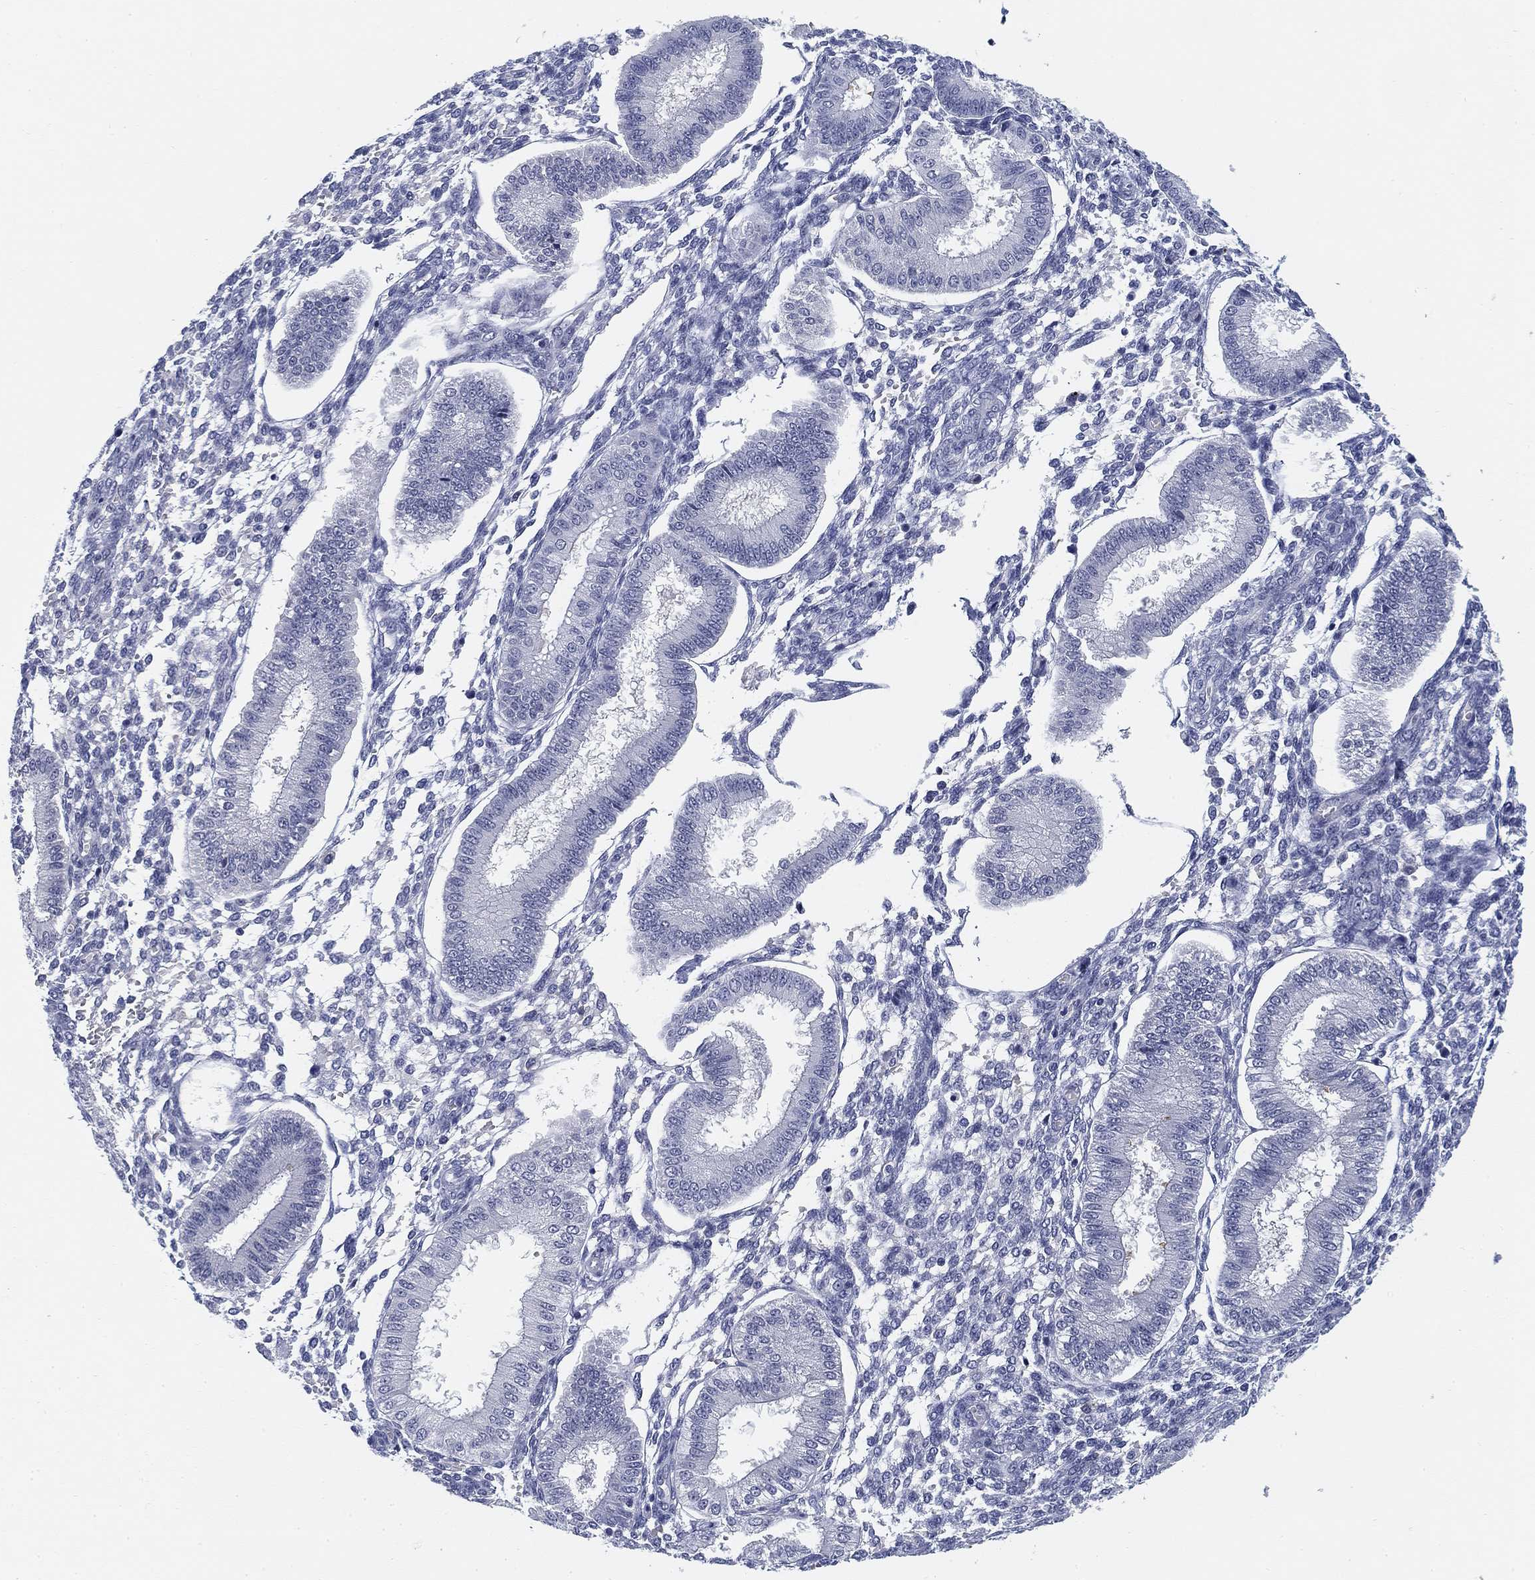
{"staining": {"intensity": "negative", "quantity": "none", "location": "none"}, "tissue": "endometrium", "cell_type": "Cells in endometrial stroma", "image_type": "normal", "snomed": [{"axis": "morphology", "description": "Normal tissue, NOS"}, {"axis": "topography", "description": "Endometrium"}], "caption": "The micrograph reveals no significant expression in cells in endometrial stroma of endometrium. The staining was performed using DAB to visualize the protein expression in brown, while the nuclei were stained in blue with hematoxylin (Magnification: 20x).", "gene": "SLC2A5", "patient": {"sex": "female", "age": 43}}